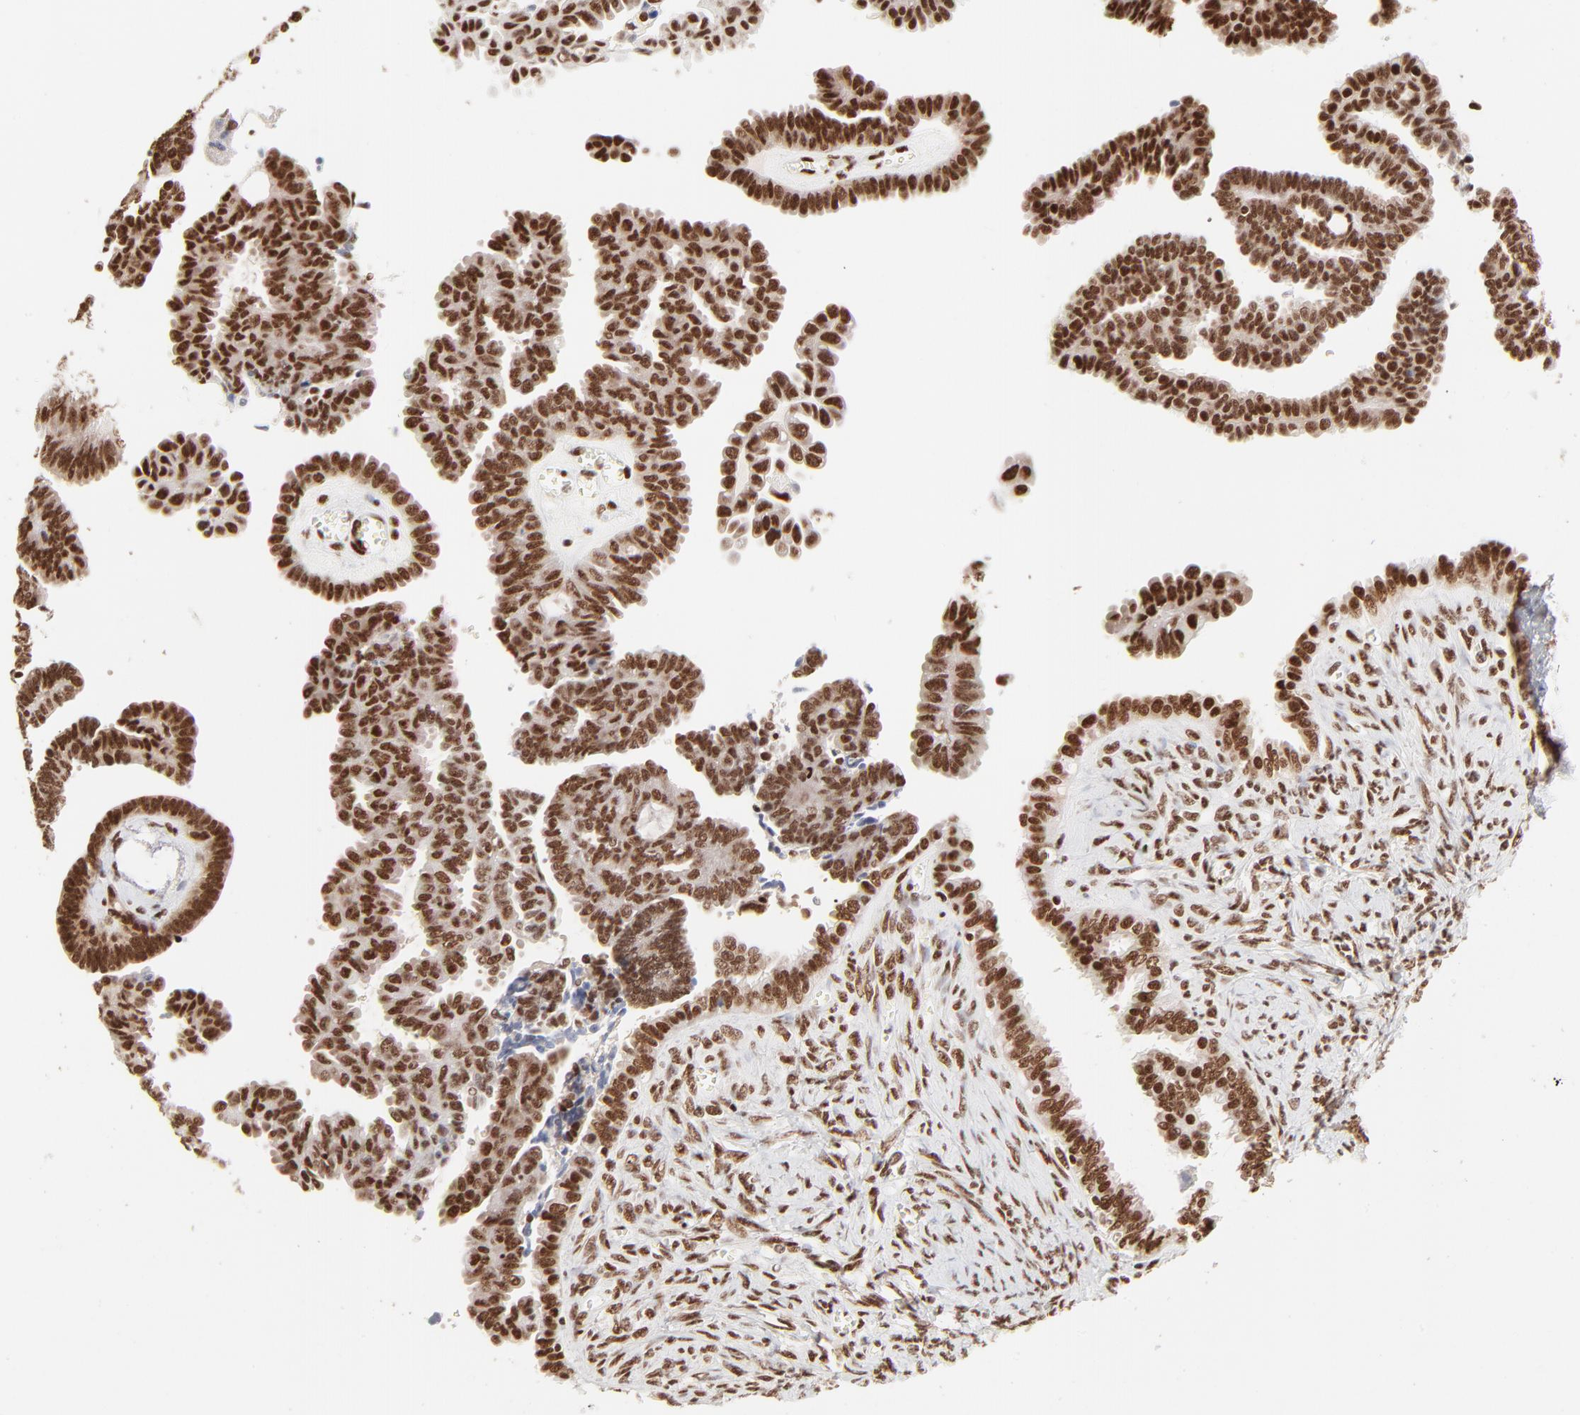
{"staining": {"intensity": "strong", "quantity": ">75%", "location": "nuclear"}, "tissue": "ovarian cancer", "cell_type": "Tumor cells", "image_type": "cancer", "snomed": [{"axis": "morphology", "description": "Cystadenocarcinoma, serous, NOS"}, {"axis": "topography", "description": "Ovary"}], "caption": "Human ovarian serous cystadenocarcinoma stained with a protein marker exhibits strong staining in tumor cells.", "gene": "TARDBP", "patient": {"sex": "female", "age": 71}}